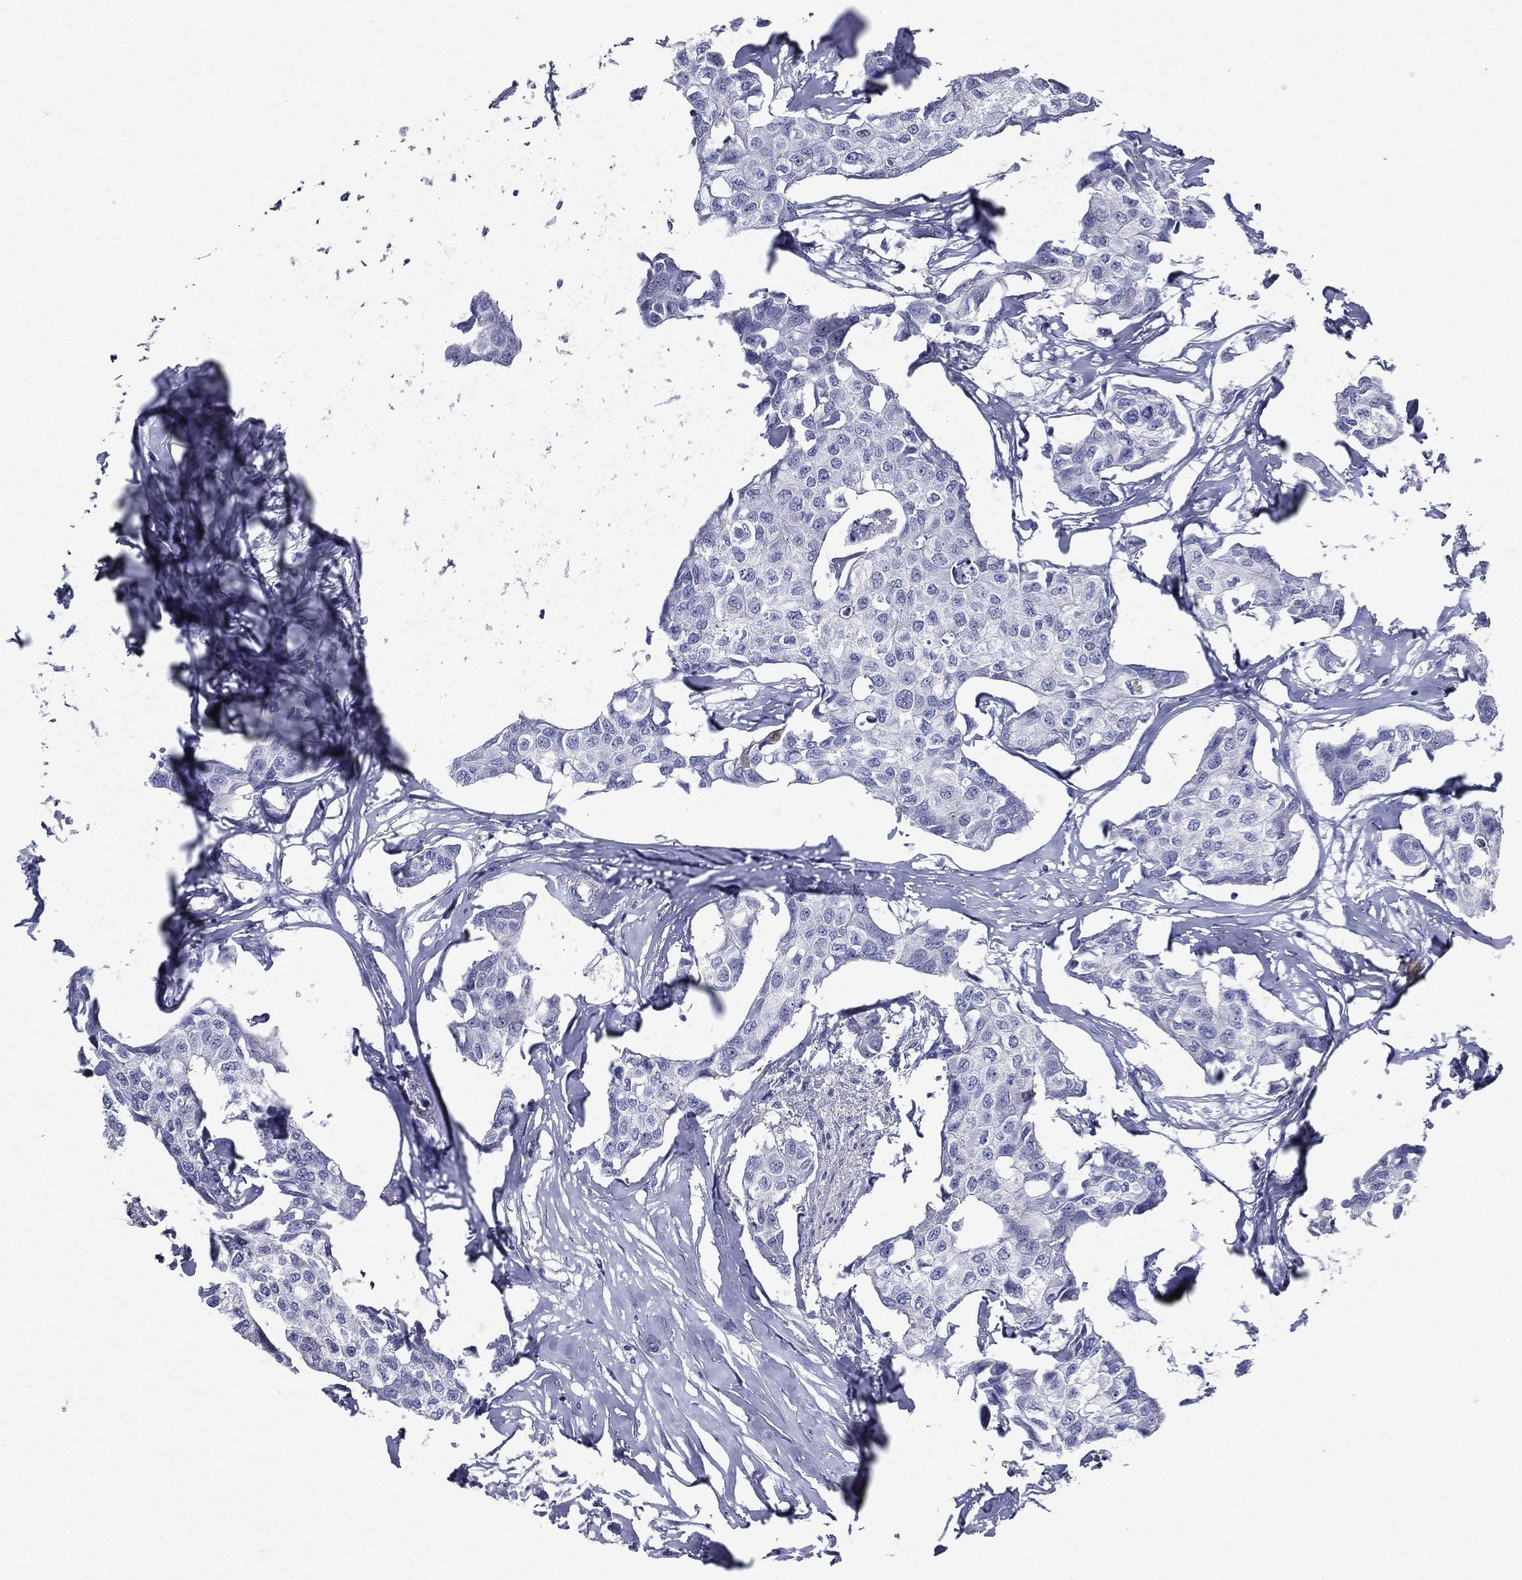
{"staining": {"intensity": "negative", "quantity": "none", "location": "none"}, "tissue": "breast cancer", "cell_type": "Tumor cells", "image_type": "cancer", "snomed": [{"axis": "morphology", "description": "Duct carcinoma"}, {"axis": "topography", "description": "Breast"}], "caption": "Tumor cells show no significant protein expression in infiltrating ductal carcinoma (breast). (Stains: DAB (3,3'-diaminobenzidine) IHC with hematoxylin counter stain, Microscopy: brightfield microscopy at high magnification).", "gene": "TGM1", "patient": {"sex": "female", "age": 80}}